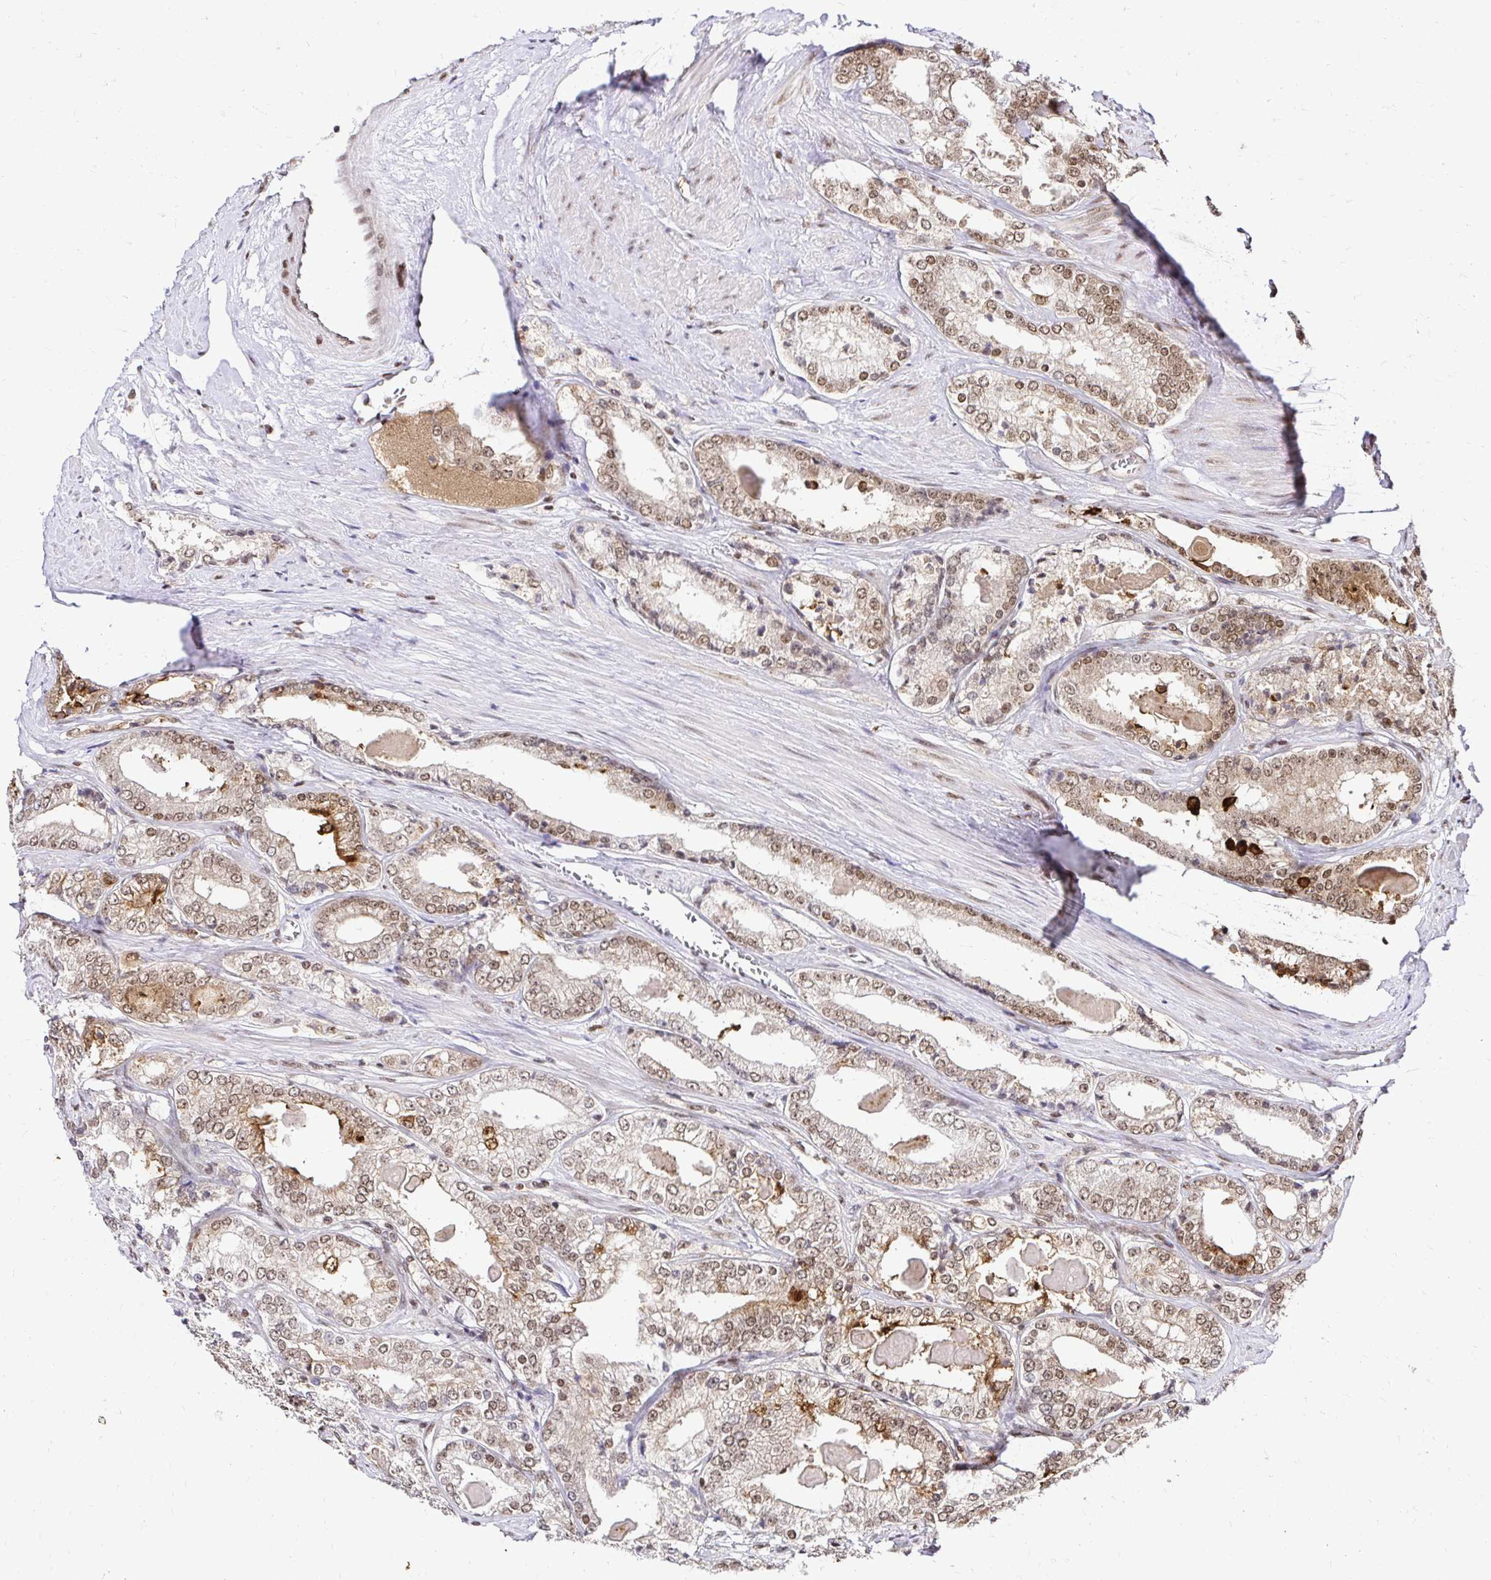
{"staining": {"intensity": "moderate", "quantity": ">75%", "location": "nuclear"}, "tissue": "prostate cancer", "cell_type": "Tumor cells", "image_type": "cancer", "snomed": [{"axis": "morphology", "description": "Adenocarcinoma, NOS"}, {"axis": "morphology", "description": "Adenocarcinoma, Low grade"}, {"axis": "topography", "description": "Prostate"}], "caption": "IHC (DAB) staining of human prostate adenocarcinoma shows moderate nuclear protein staining in about >75% of tumor cells. (Brightfield microscopy of DAB IHC at high magnification).", "gene": "GLYR1", "patient": {"sex": "male", "age": 68}}